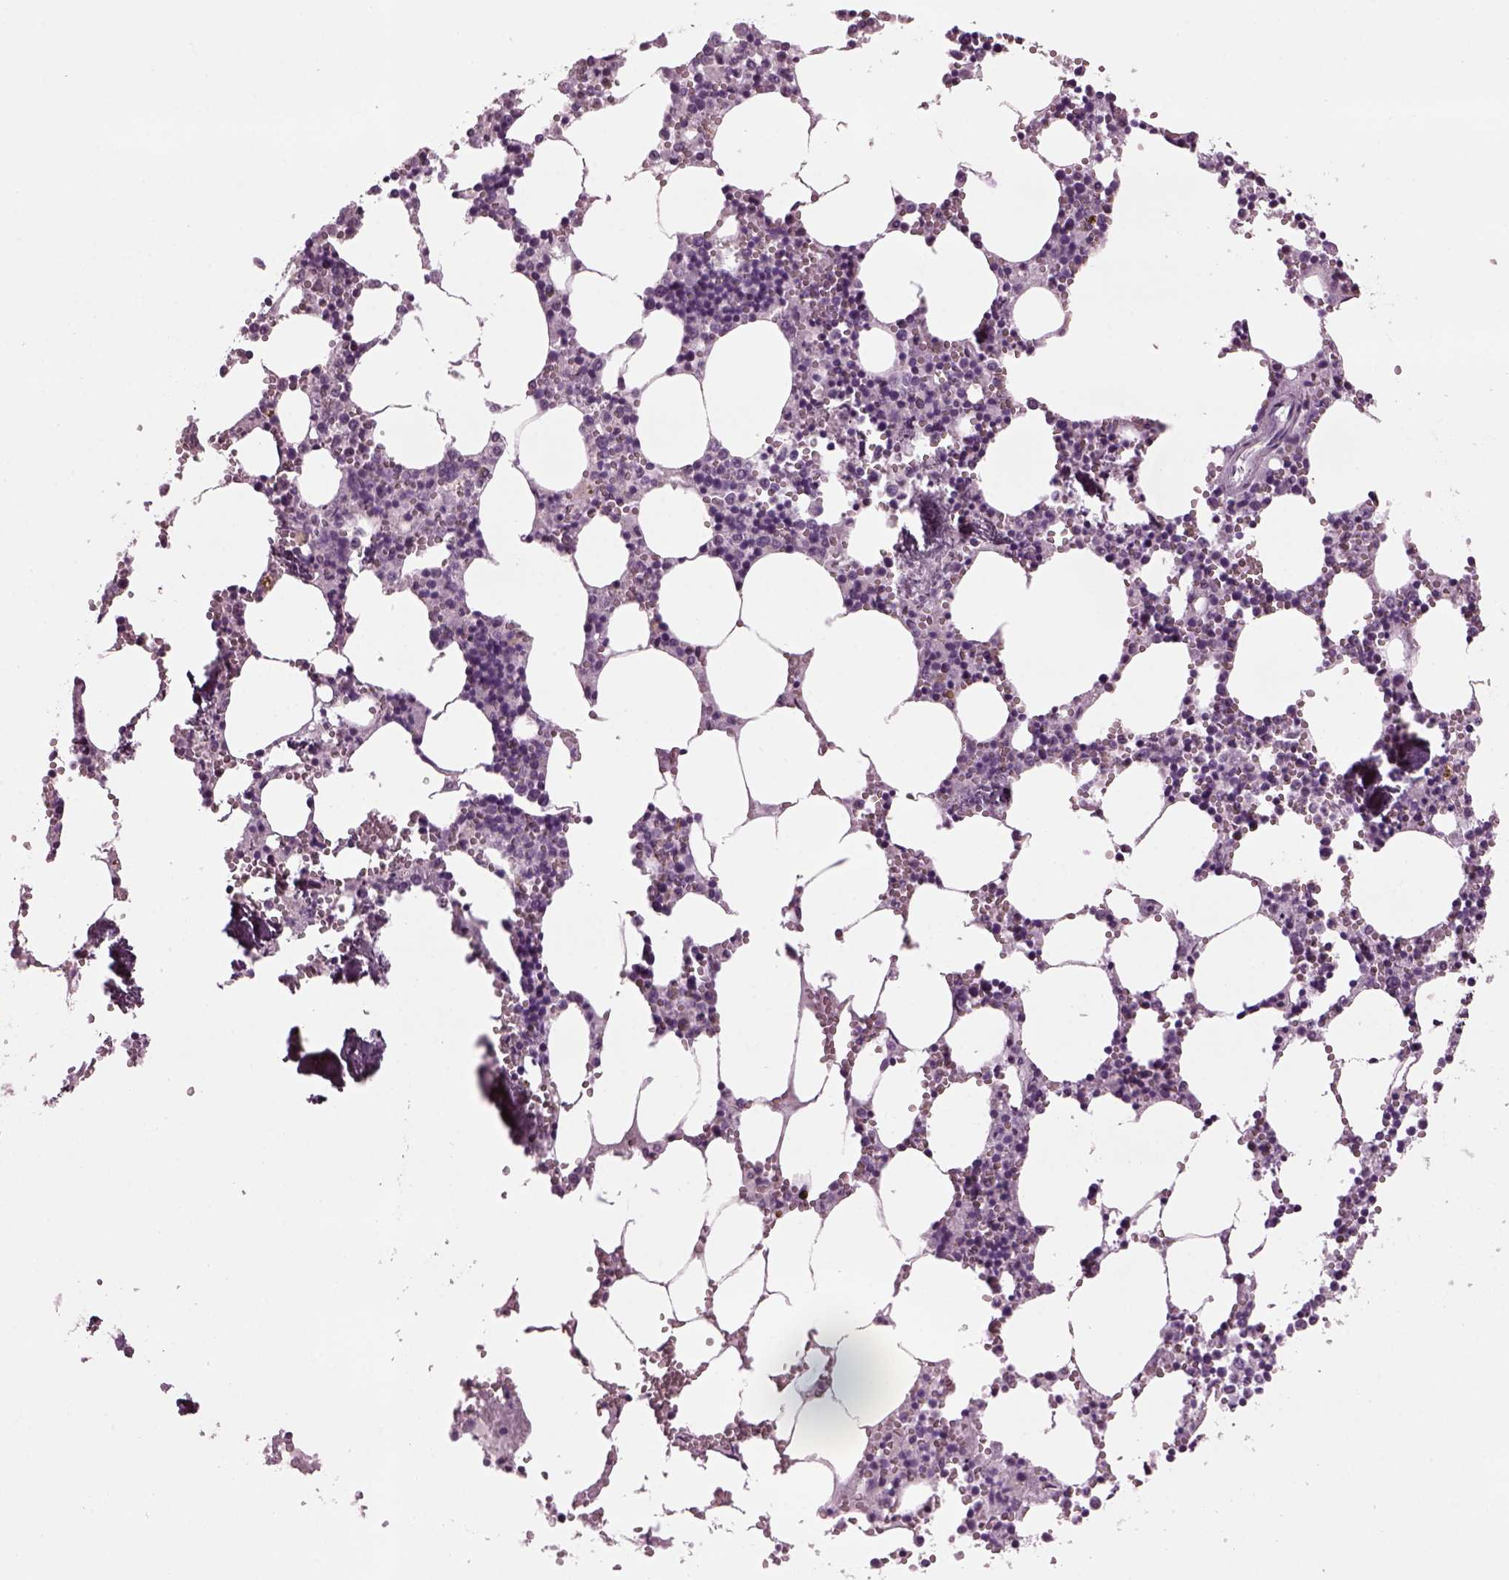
{"staining": {"intensity": "negative", "quantity": "none", "location": "none"}, "tissue": "bone marrow", "cell_type": "Hematopoietic cells", "image_type": "normal", "snomed": [{"axis": "morphology", "description": "Normal tissue, NOS"}, {"axis": "topography", "description": "Bone marrow"}], "caption": "High magnification brightfield microscopy of unremarkable bone marrow stained with DAB (brown) and counterstained with hematoxylin (blue): hematopoietic cells show no significant positivity.", "gene": "TPPP2", "patient": {"sex": "male", "age": 54}}